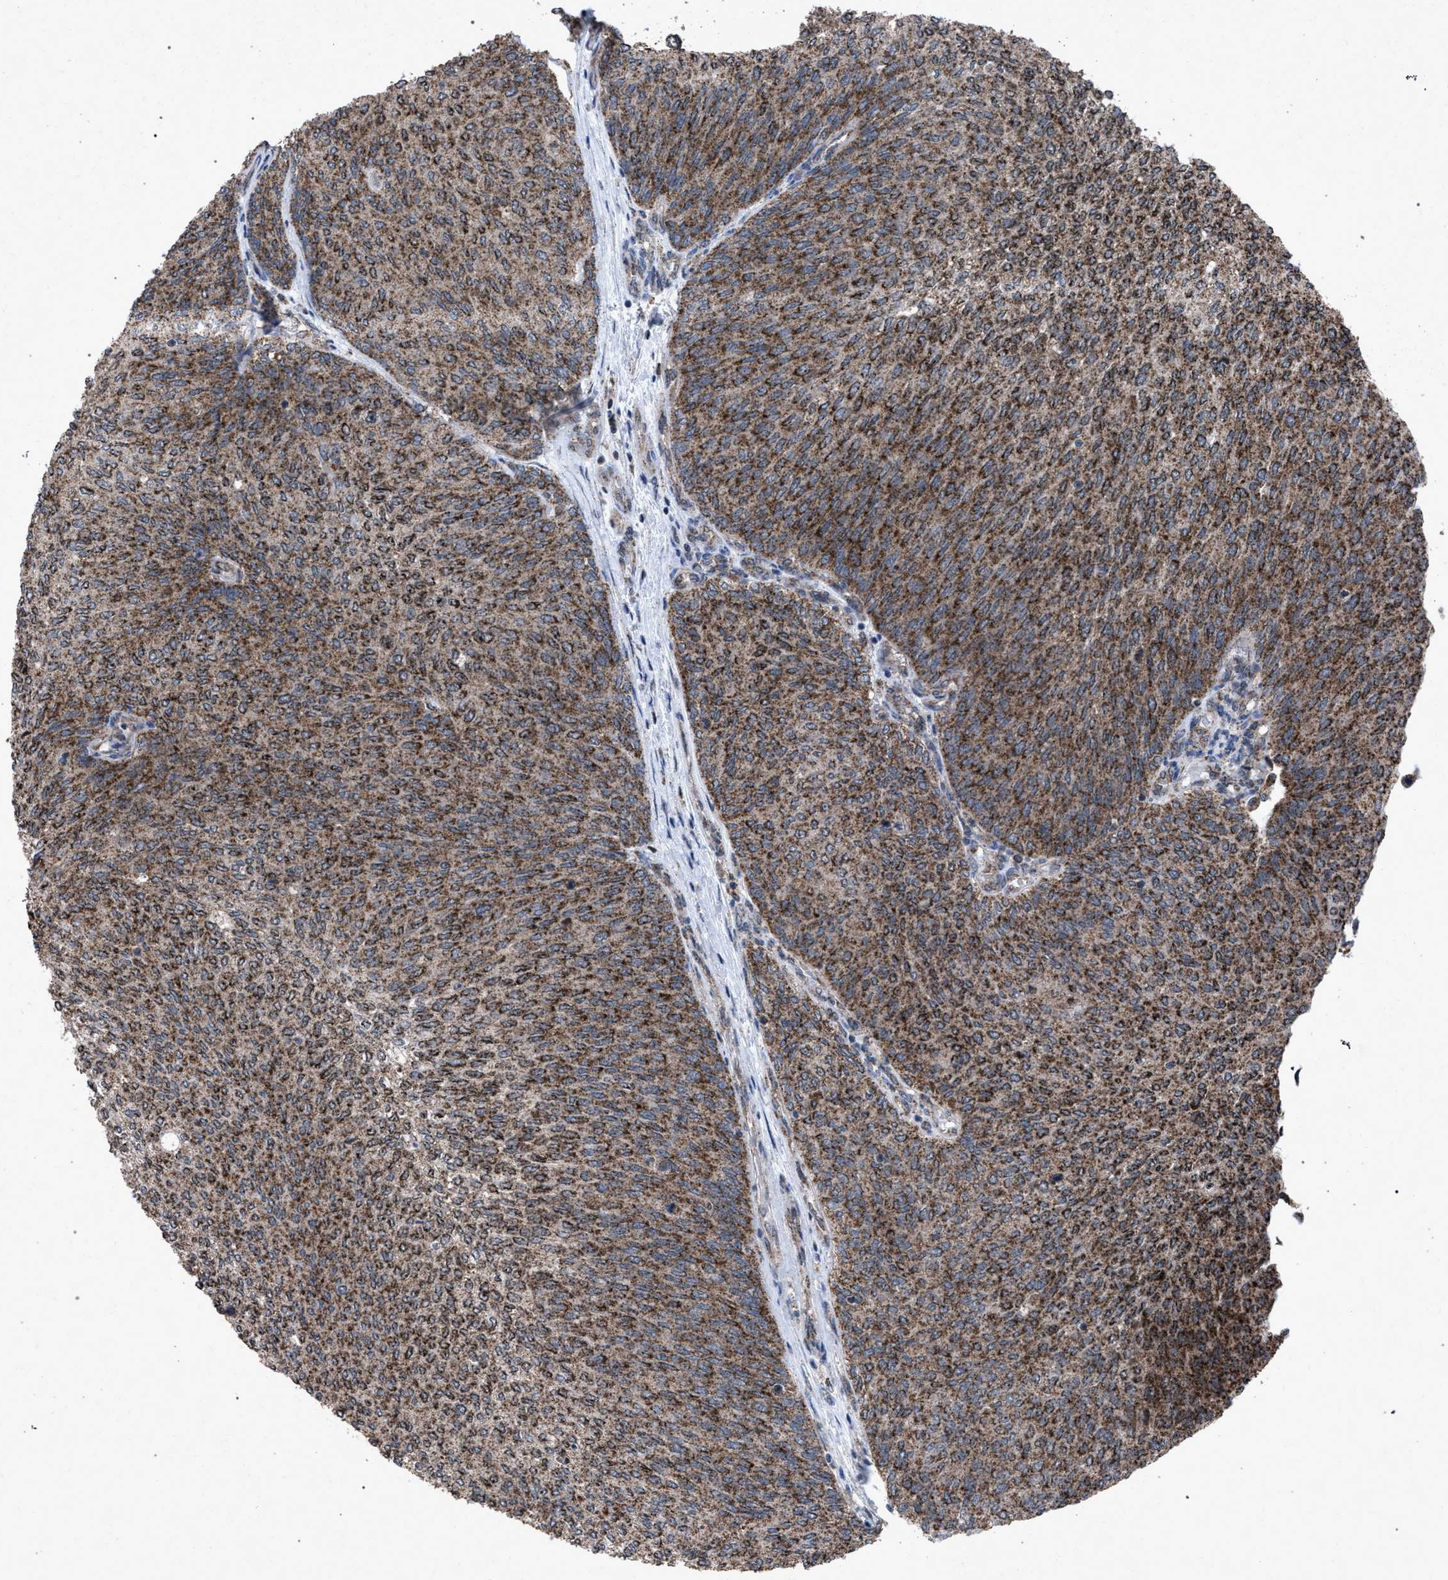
{"staining": {"intensity": "moderate", "quantity": ">75%", "location": "cytoplasmic/membranous"}, "tissue": "urothelial cancer", "cell_type": "Tumor cells", "image_type": "cancer", "snomed": [{"axis": "morphology", "description": "Urothelial carcinoma, Low grade"}, {"axis": "topography", "description": "Urinary bladder"}], "caption": "Immunohistochemical staining of urothelial carcinoma (low-grade) shows medium levels of moderate cytoplasmic/membranous expression in approximately >75% of tumor cells.", "gene": "HSD17B4", "patient": {"sex": "female", "age": 79}}